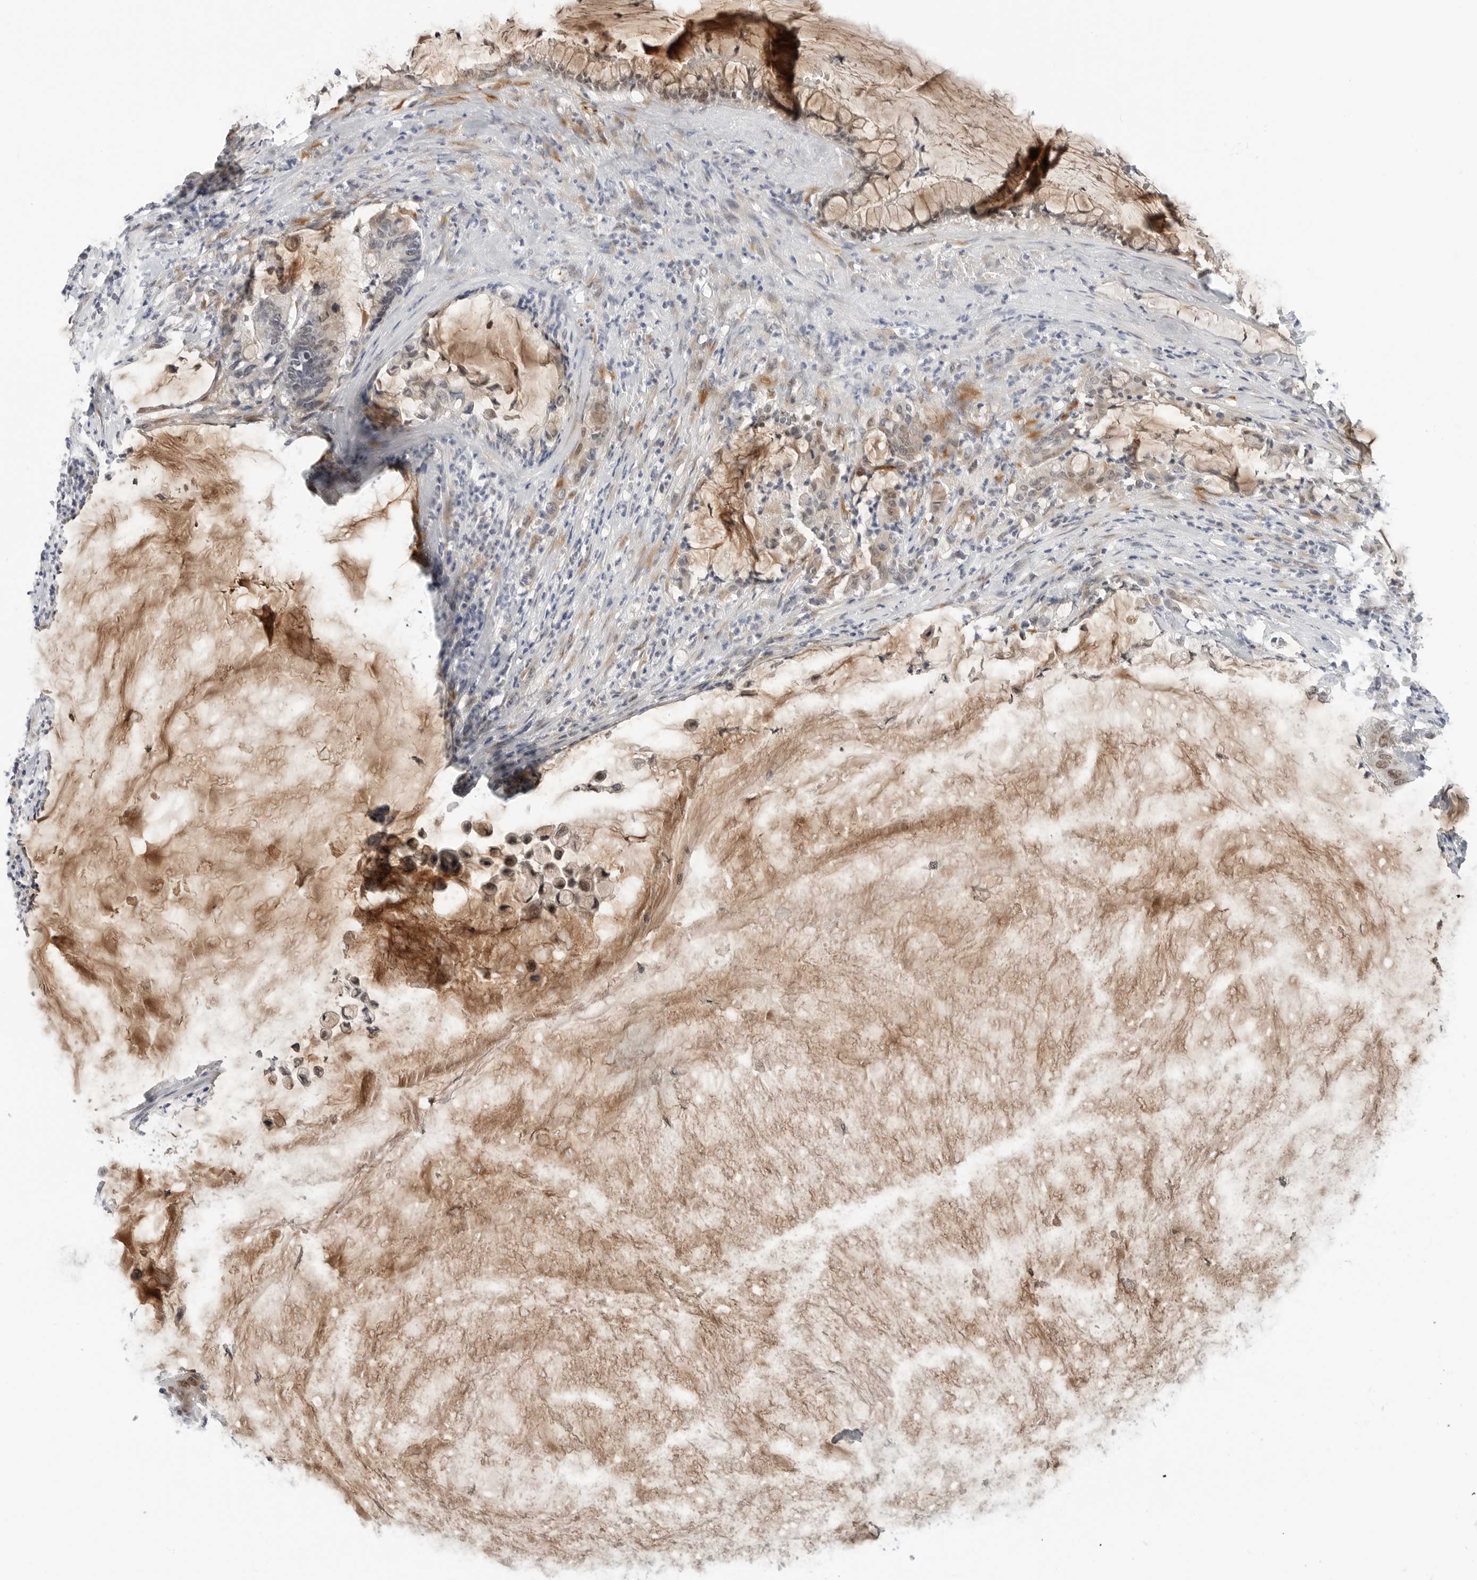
{"staining": {"intensity": "weak", "quantity": ">75%", "location": "cytoplasmic/membranous"}, "tissue": "pancreatic cancer", "cell_type": "Tumor cells", "image_type": "cancer", "snomed": [{"axis": "morphology", "description": "Adenocarcinoma, NOS"}, {"axis": "topography", "description": "Pancreas"}], "caption": "This is an image of immunohistochemistry (IHC) staining of pancreatic cancer (adenocarcinoma), which shows weak staining in the cytoplasmic/membranous of tumor cells.", "gene": "TSEN2", "patient": {"sex": "male", "age": 41}}